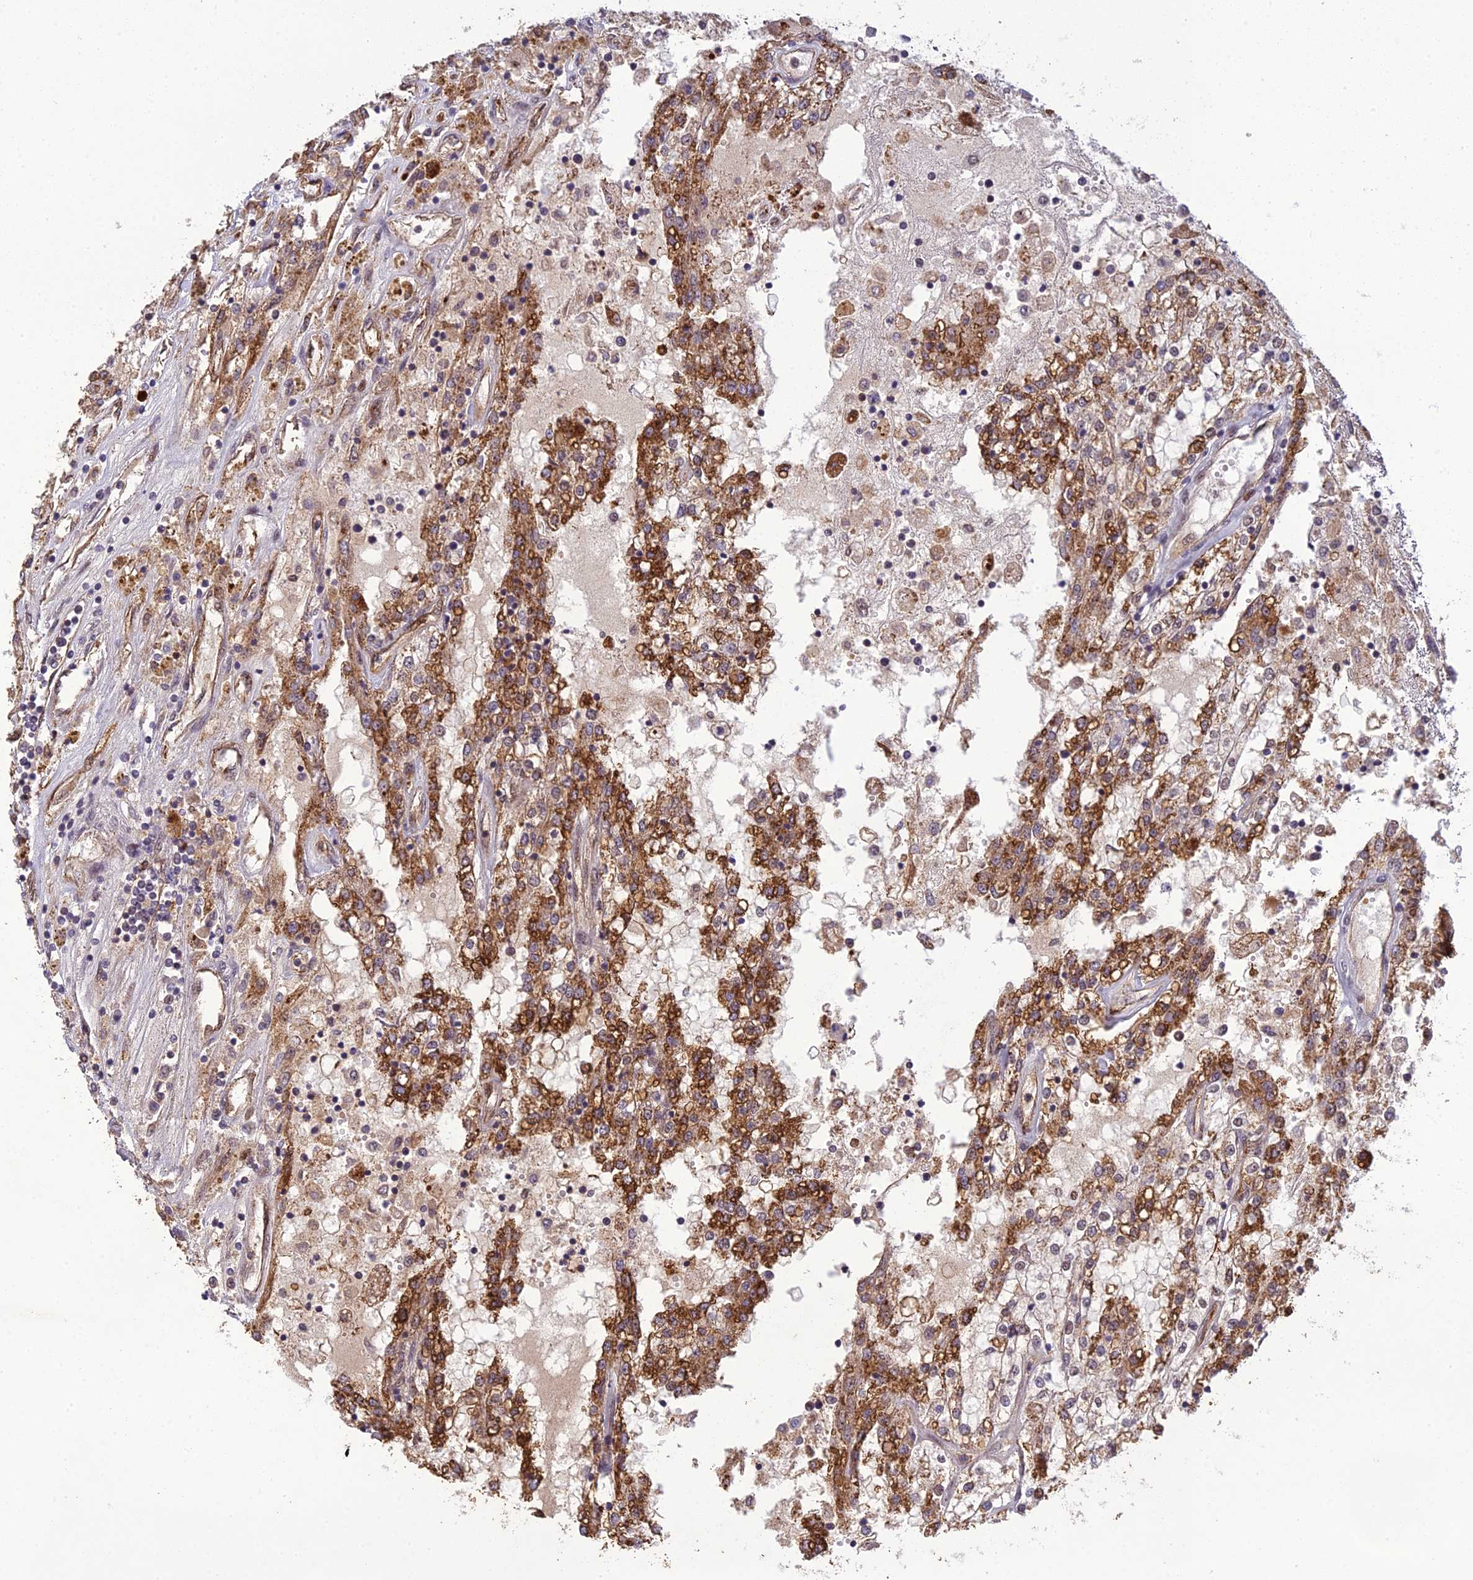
{"staining": {"intensity": "moderate", "quantity": ">75%", "location": "cytoplasmic/membranous"}, "tissue": "renal cancer", "cell_type": "Tumor cells", "image_type": "cancer", "snomed": [{"axis": "morphology", "description": "Adenocarcinoma, NOS"}, {"axis": "topography", "description": "Kidney"}], "caption": "Protein staining shows moderate cytoplasmic/membranous staining in about >75% of tumor cells in renal cancer.", "gene": "RANBP3", "patient": {"sex": "female", "age": 52}}